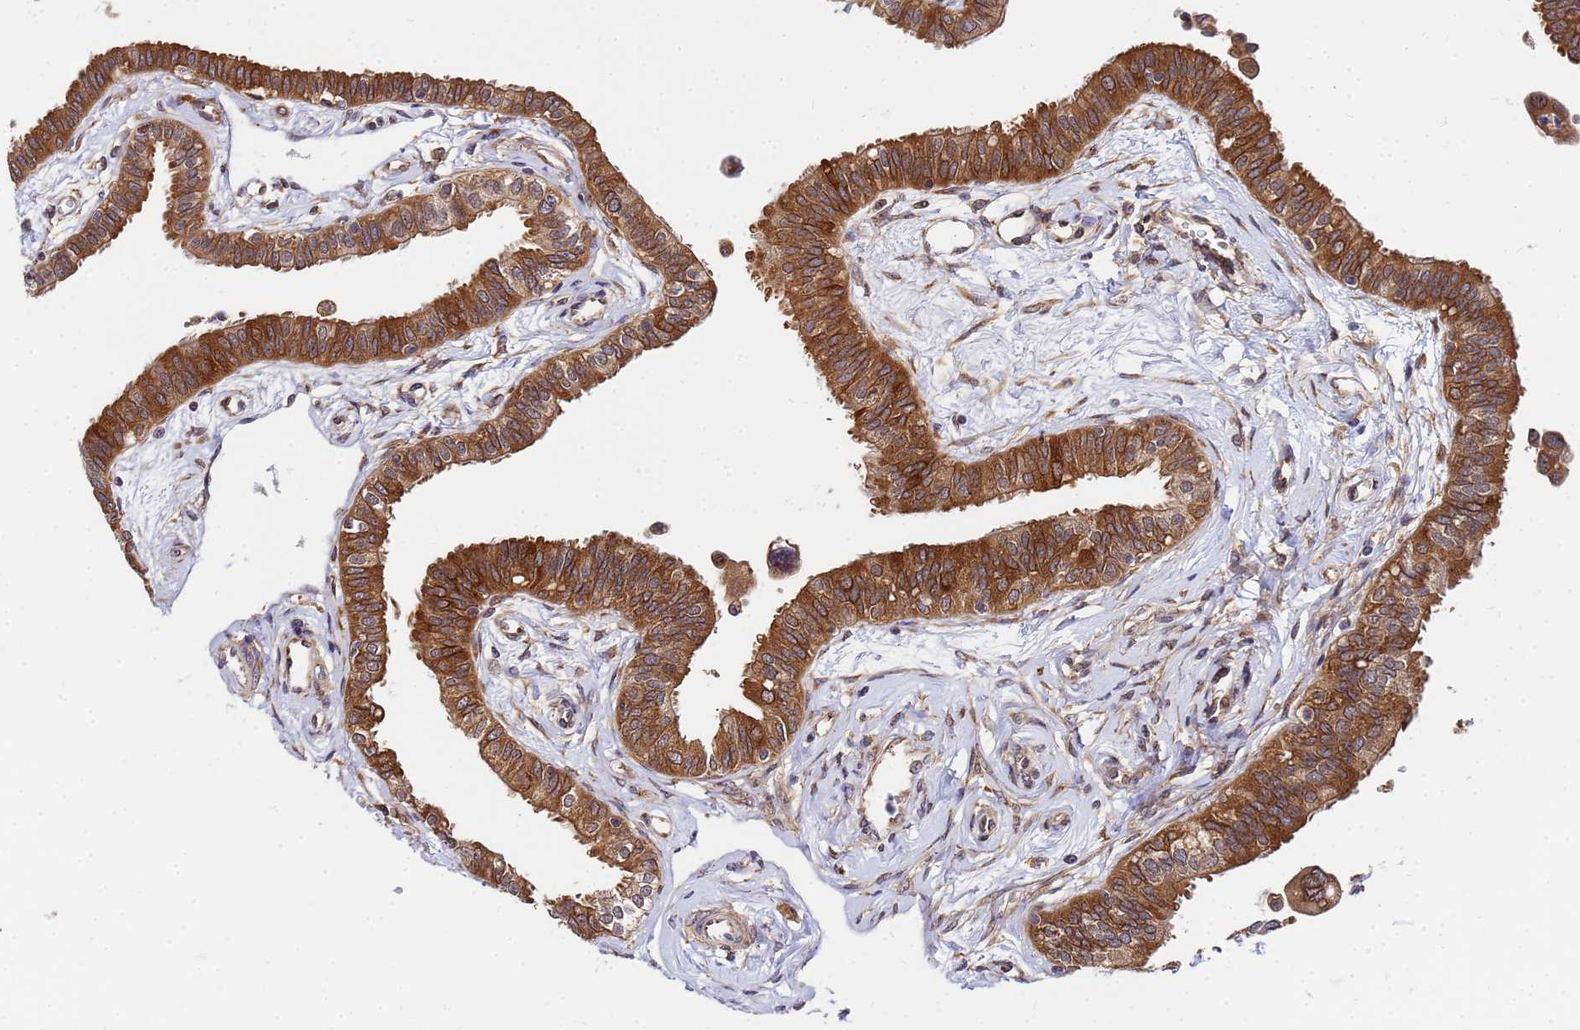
{"staining": {"intensity": "moderate", "quantity": ">75%", "location": "cytoplasmic/membranous"}, "tissue": "fallopian tube", "cell_type": "Glandular cells", "image_type": "normal", "snomed": [{"axis": "morphology", "description": "Normal tissue, NOS"}, {"axis": "morphology", "description": "Carcinoma, NOS"}, {"axis": "topography", "description": "Fallopian tube"}, {"axis": "topography", "description": "Ovary"}], "caption": "A medium amount of moderate cytoplasmic/membranous positivity is appreciated in approximately >75% of glandular cells in unremarkable fallopian tube.", "gene": "UNC93B1", "patient": {"sex": "female", "age": 59}}